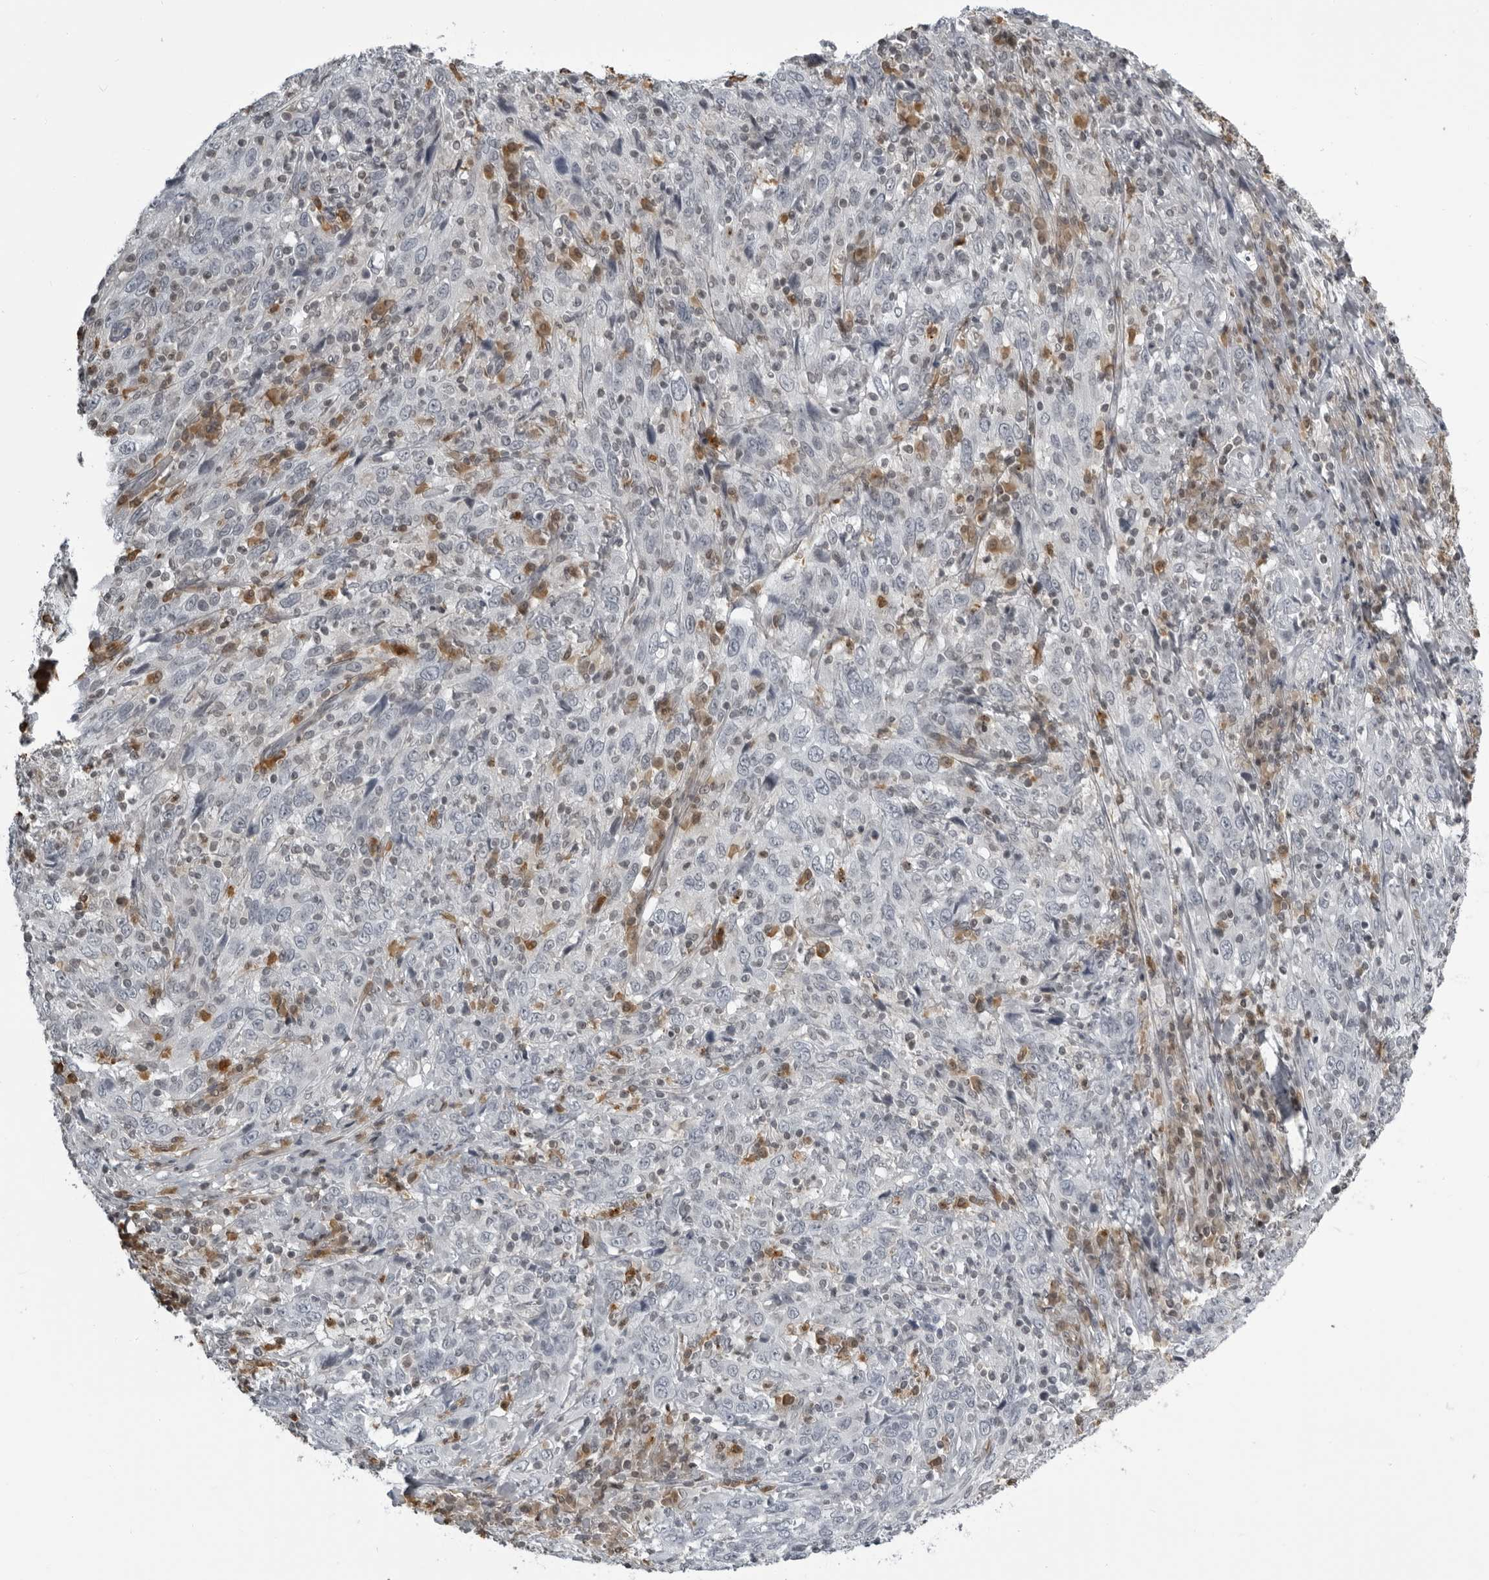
{"staining": {"intensity": "negative", "quantity": "none", "location": "none"}, "tissue": "cervical cancer", "cell_type": "Tumor cells", "image_type": "cancer", "snomed": [{"axis": "morphology", "description": "Squamous cell carcinoma, NOS"}, {"axis": "topography", "description": "Cervix"}], "caption": "An image of cervical squamous cell carcinoma stained for a protein reveals no brown staining in tumor cells.", "gene": "RTCA", "patient": {"sex": "female", "age": 46}}